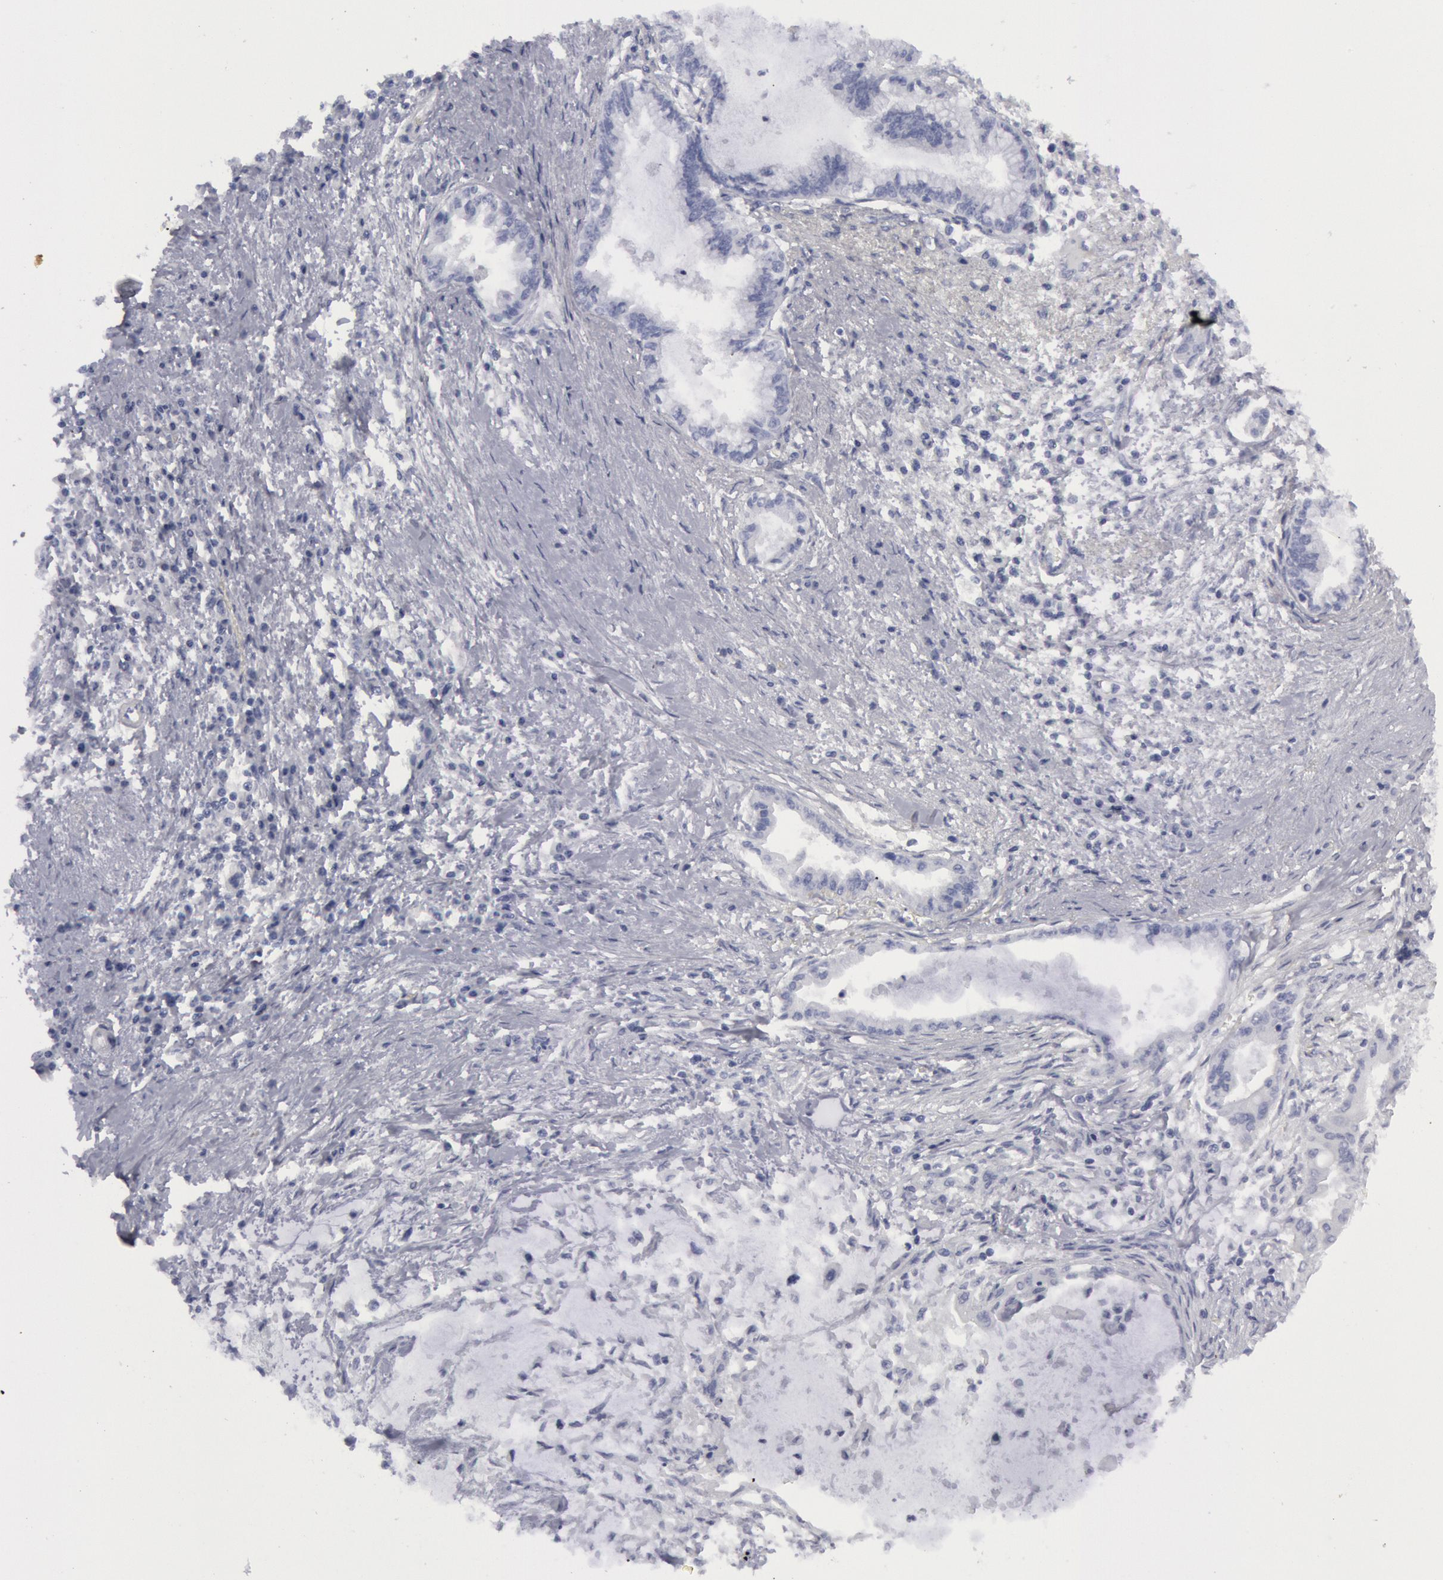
{"staining": {"intensity": "negative", "quantity": "none", "location": "none"}, "tissue": "pancreatic cancer", "cell_type": "Tumor cells", "image_type": "cancer", "snomed": [{"axis": "morphology", "description": "Adenocarcinoma, NOS"}, {"axis": "topography", "description": "Pancreas"}], "caption": "Tumor cells show no significant protein staining in pancreatic cancer. The staining is performed using DAB brown chromogen with nuclei counter-stained in using hematoxylin.", "gene": "FHL1", "patient": {"sex": "female", "age": 64}}